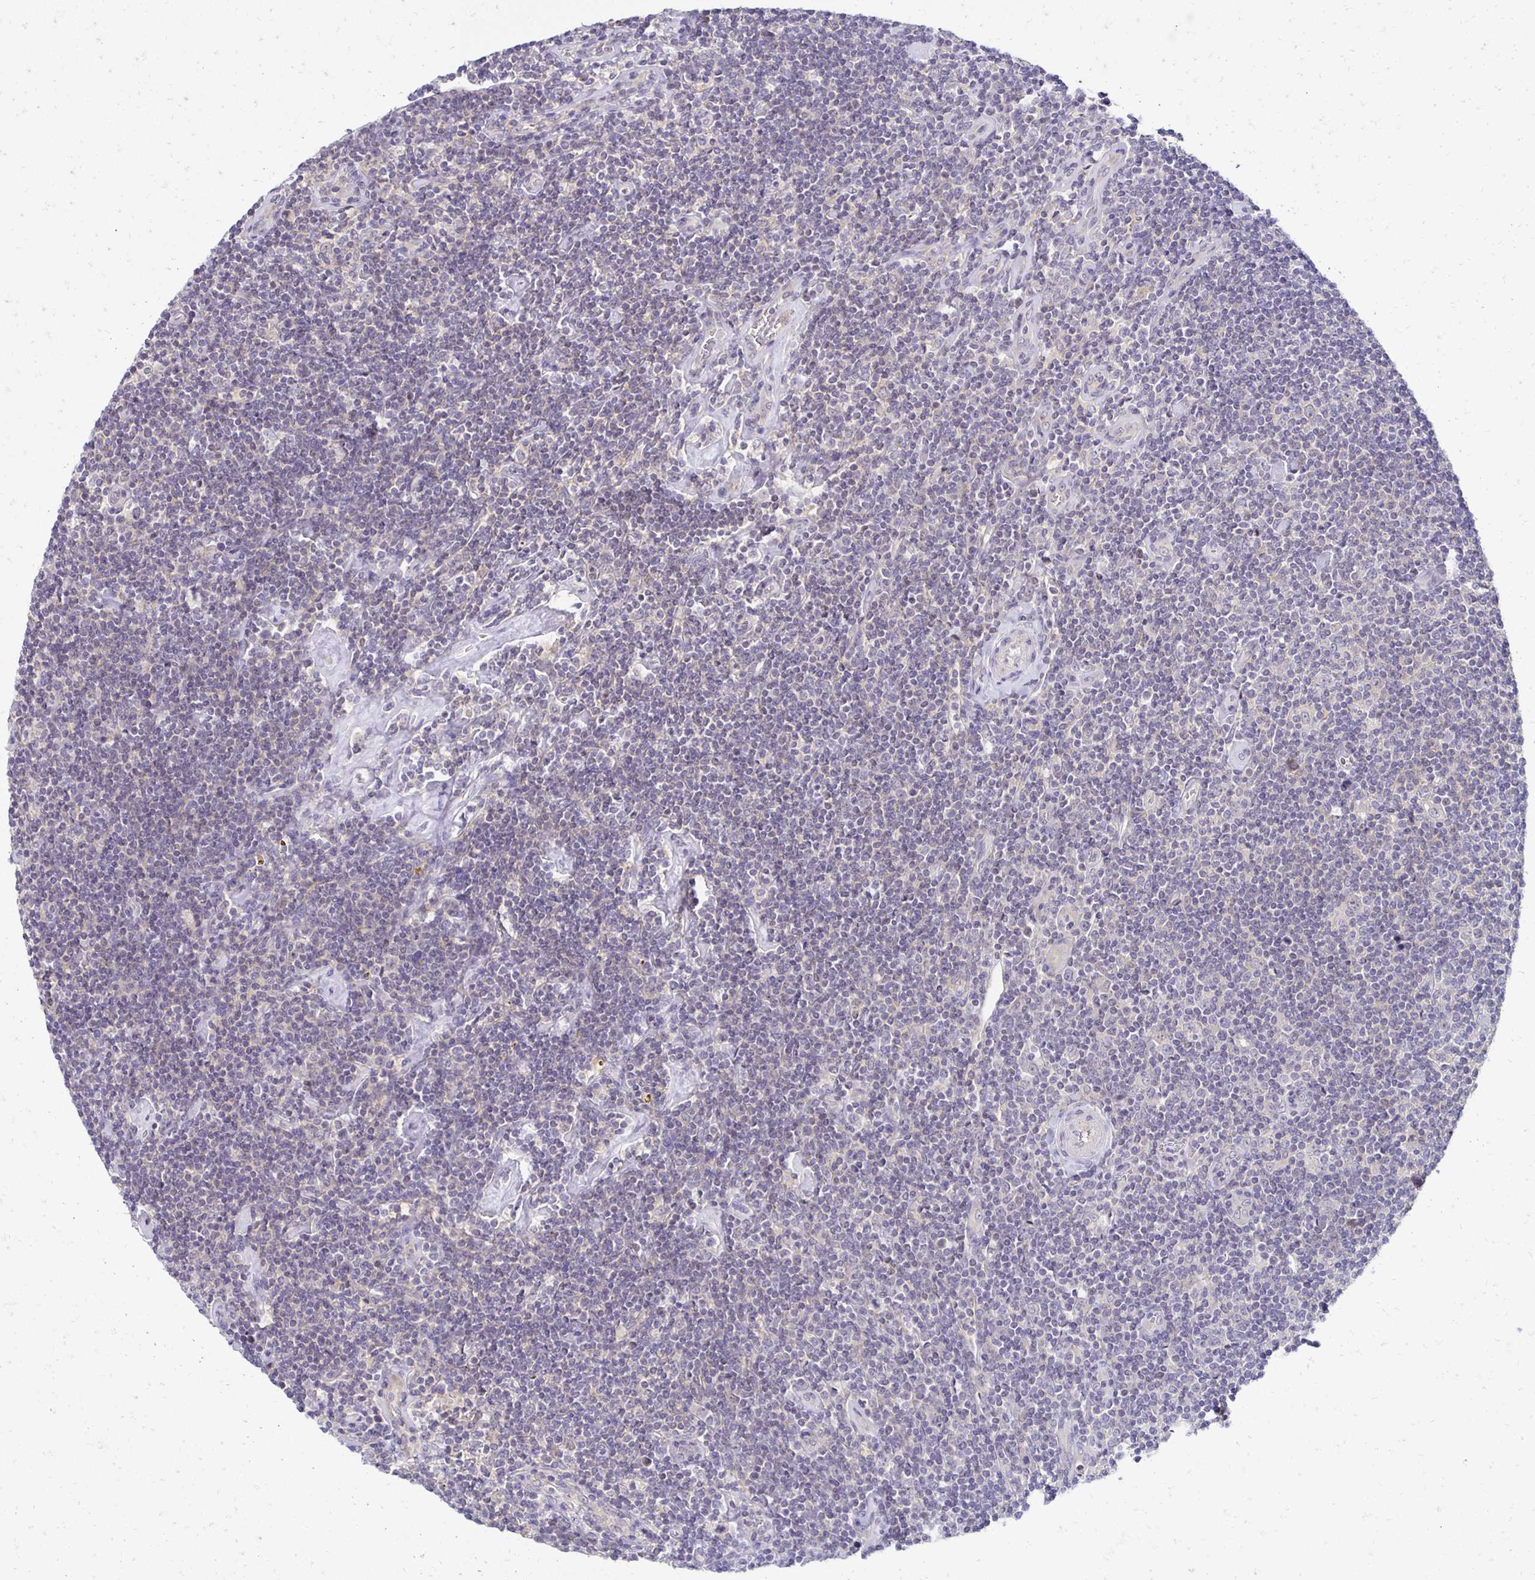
{"staining": {"intensity": "negative", "quantity": "none", "location": "none"}, "tissue": "lymphoma", "cell_type": "Tumor cells", "image_type": "cancer", "snomed": [{"axis": "morphology", "description": "Hodgkin's disease, NOS"}, {"axis": "topography", "description": "Lymph node"}], "caption": "Immunohistochemical staining of human Hodgkin's disease shows no significant expression in tumor cells.", "gene": "C1QTNF2", "patient": {"sex": "male", "age": 40}}